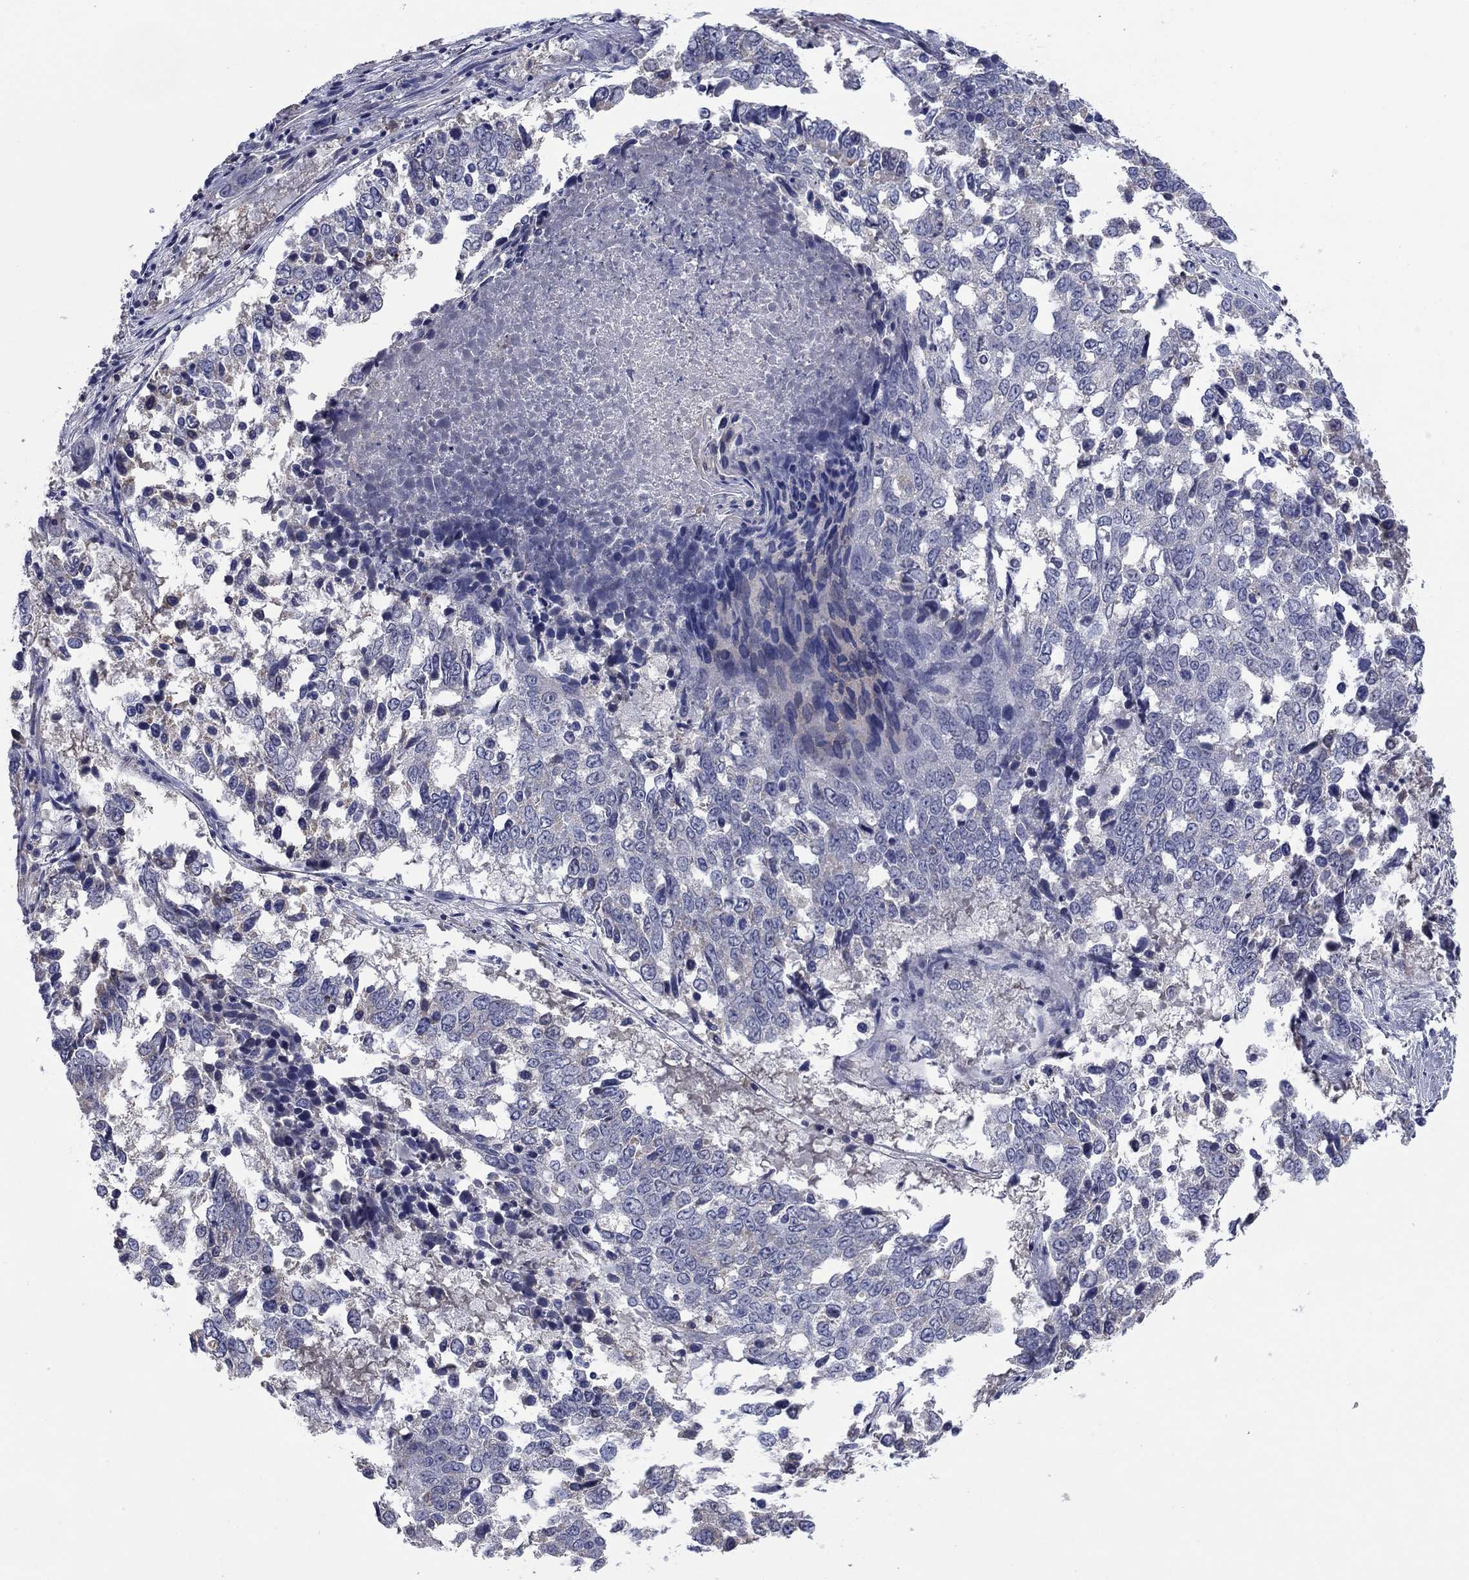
{"staining": {"intensity": "negative", "quantity": "none", "location": "none"}, "tissue": "lung cancer", "cell_type": "Tumor cells", "image_type": "cancer", "snomed": [{"axis": "morphology", "description": "Squamous cell carcinoma, NOS"}, {"axis": "topography", "description": "Lung"}], "caption": "A micrograph of squamous cell carcinoma (lung) stained for a protein exhibits no brown staining in tumor cells.", "gene": "FRK", "patient": {"sex": "male", "age": 82}}